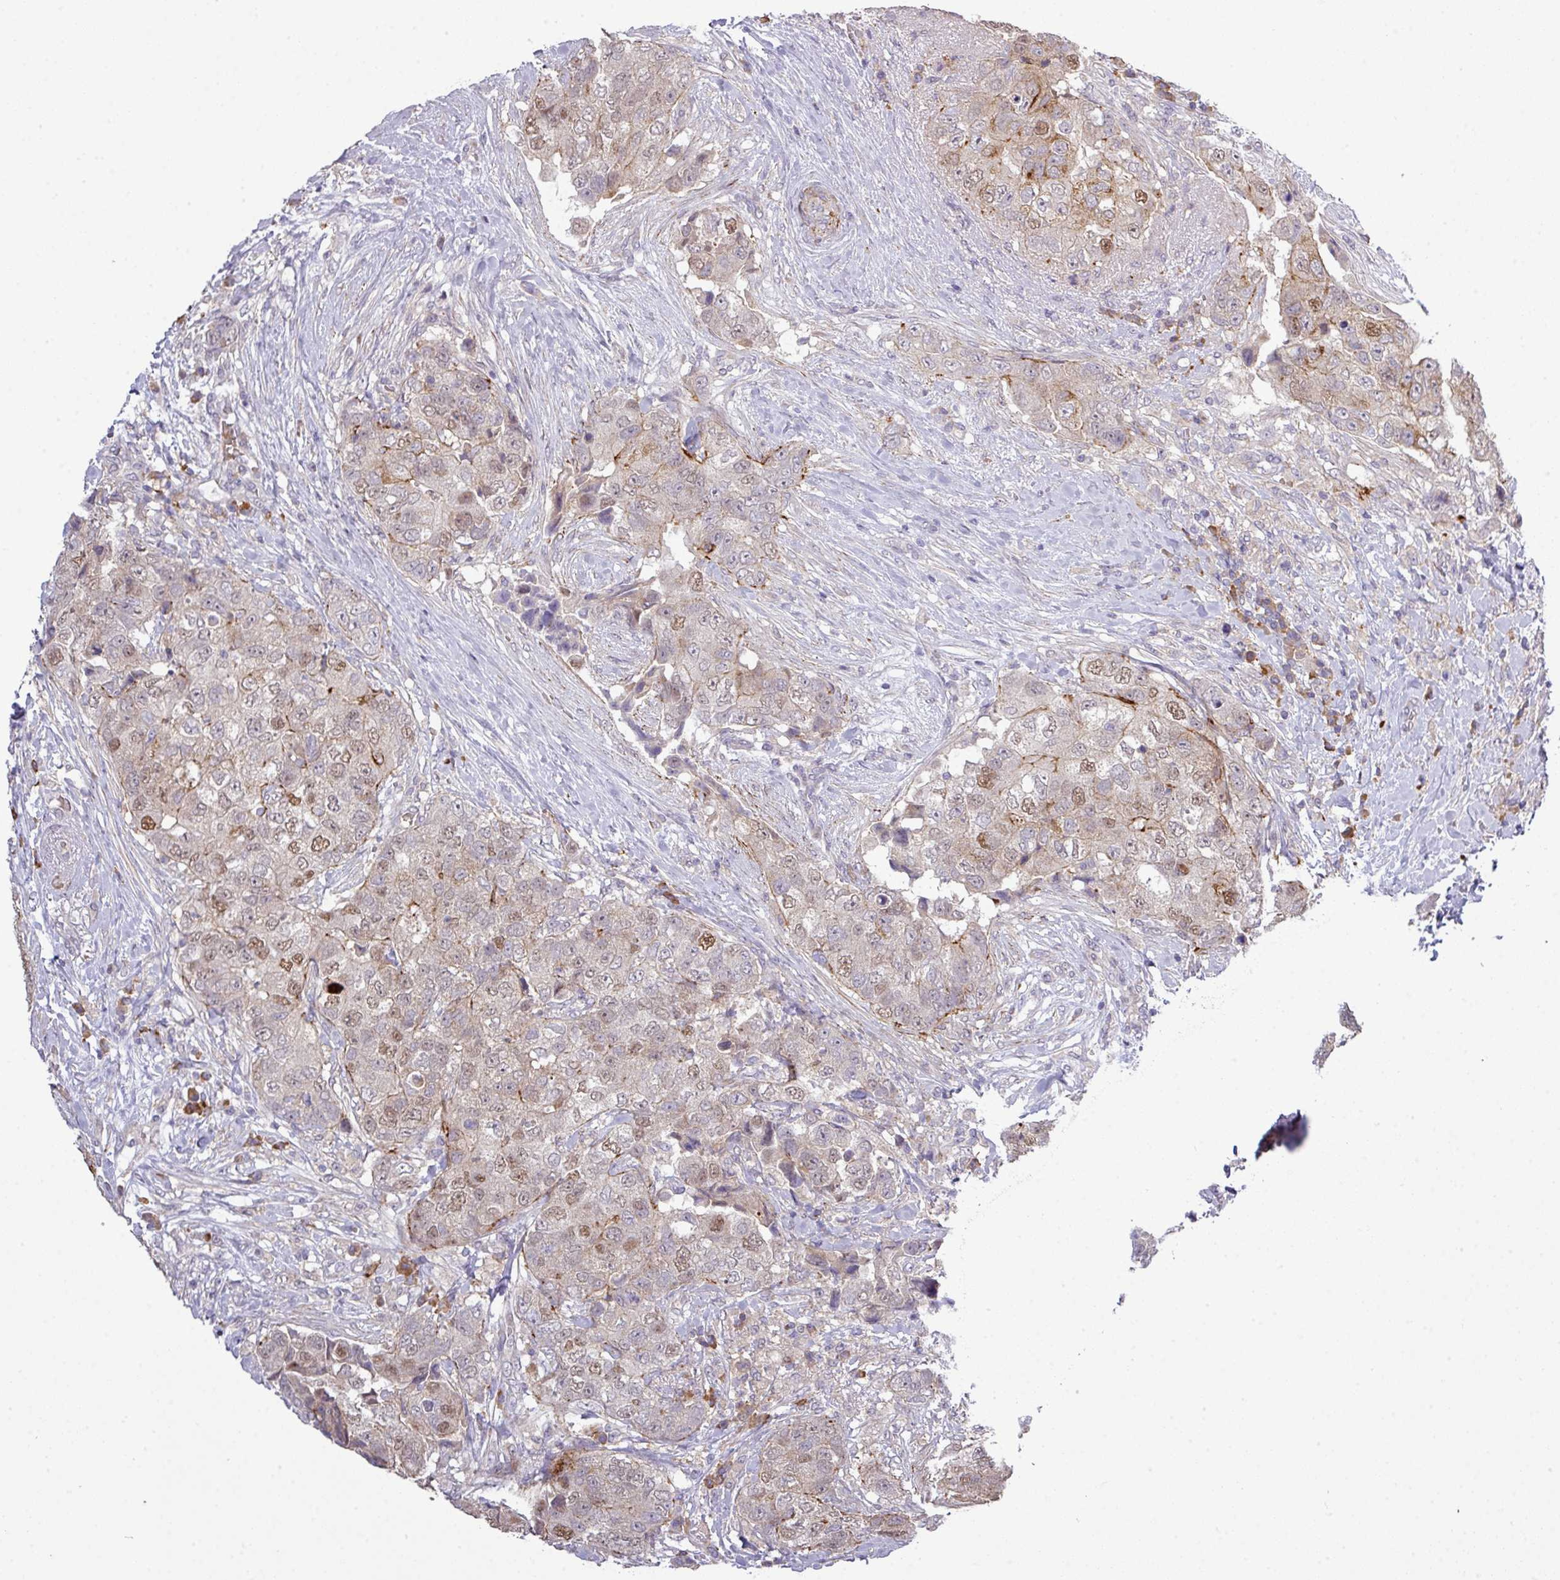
{"staining": {"intensity": "moderate", "quantity": "<25%", "location": "cytoplasmic/membranous,nuclear"}, "tissue": "breast cancer", "cell_type": "Tumor cells", "image_type": "cancer", "snomed": [{"axis": "morphology", "description": "Normal tissue, NOS"}, {"axis": "morphology", "description": "Duct carcinoma"}, {"axis": "topography", "description": "Breast"}], "caption": "Immunohistochemical staining of human breast cancer exhibits moderate cytoplasmic/membranous and nuclear protein positivity in approximately <25% of tumor cells.", "gene": "TPRA1", "patient": {"sex": "female", "age": 62}}